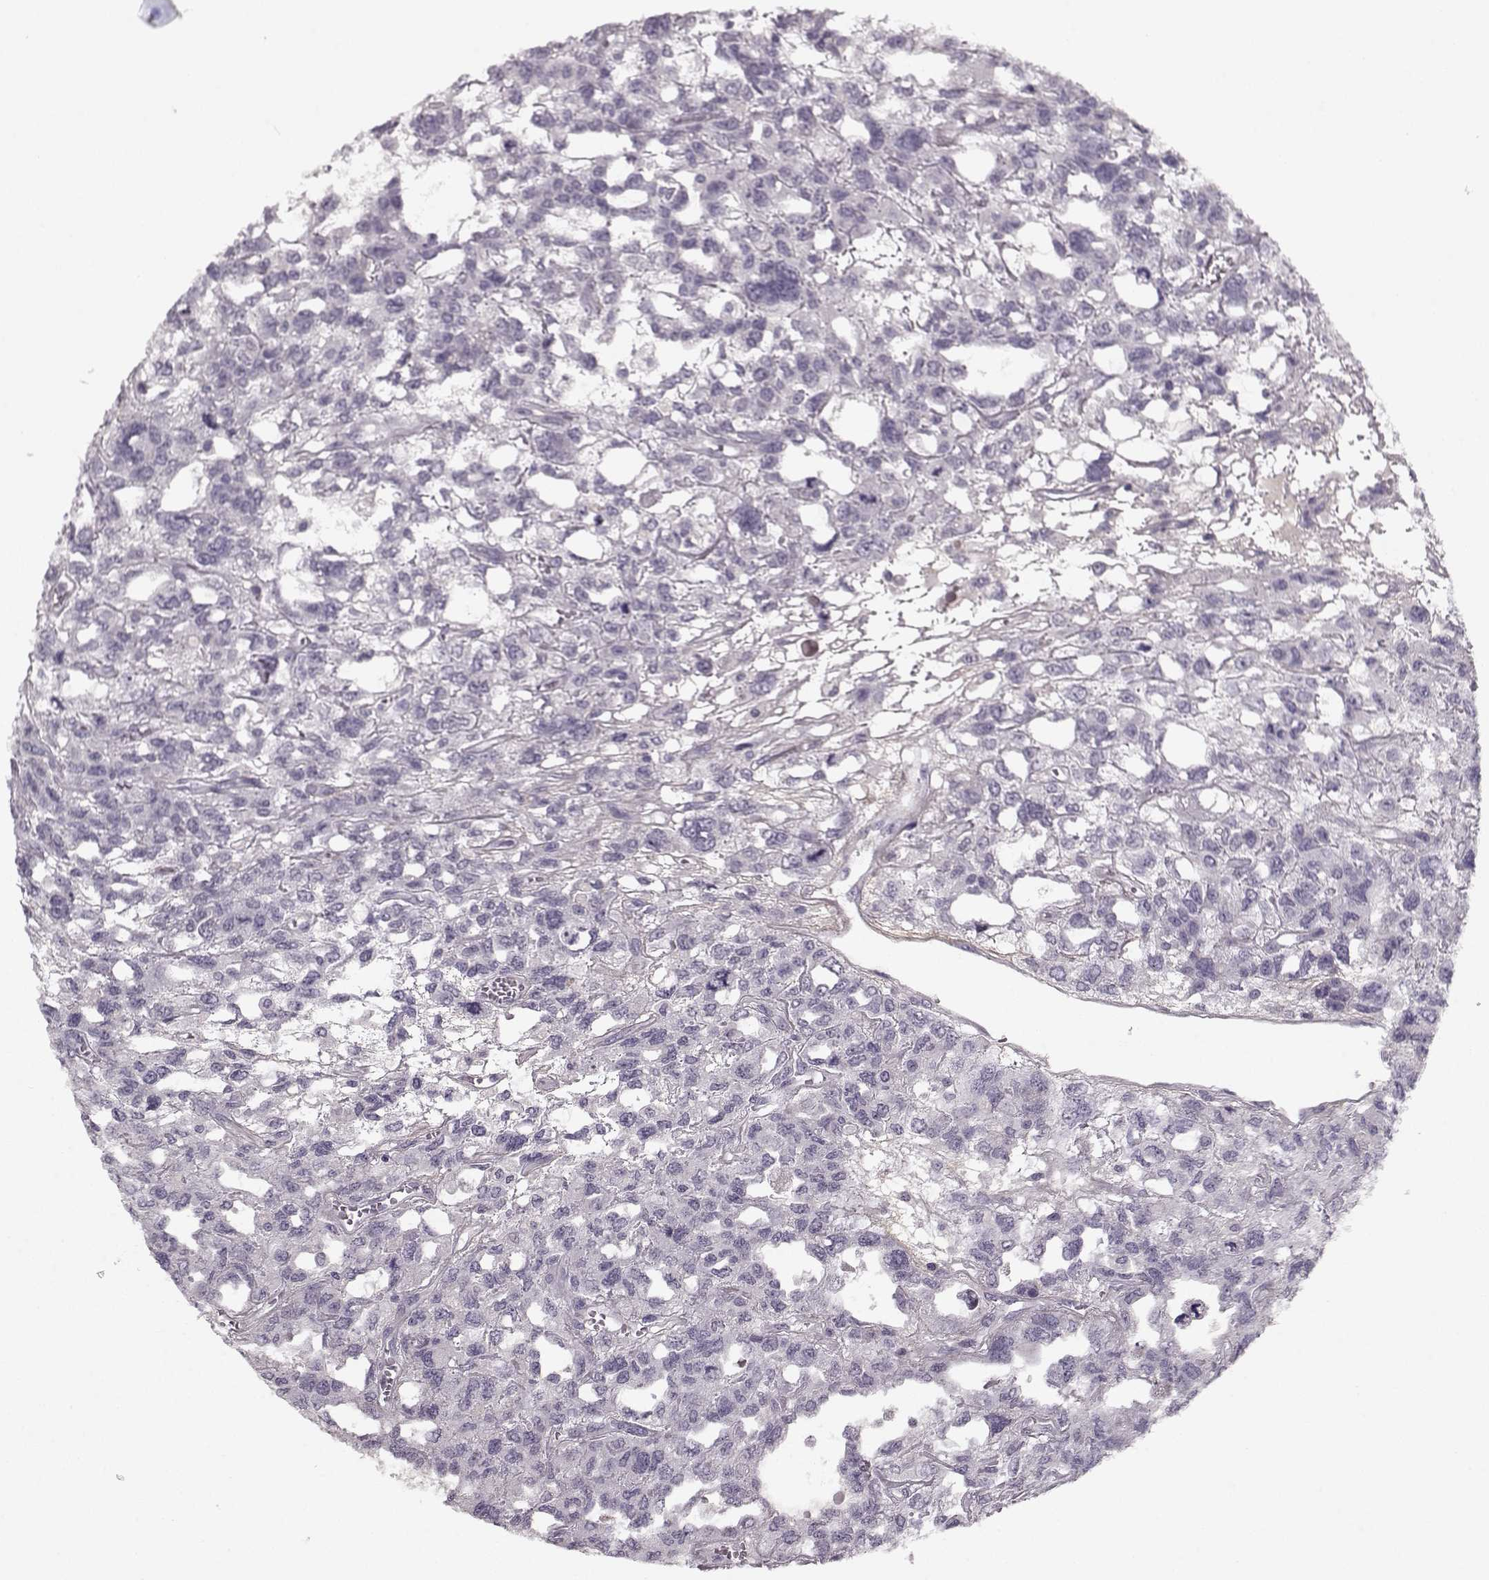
{"staining": {"intensity": "negative", "quantity": "none", "location": "none"}, "tissue": "testis cancer", "cell_type": "Tumor cells", "image_type": "cancer", "snomed": [{"axis": "morphology", "description": "Seminoma, NOS"}, {"axis": "topography", "description": "Testis"}], "caption": "Image shows no significant protein expression in tumor cells of seminoma (testis).", "gene": "LUM", "patient": {"sex": "male", "age": 52}}